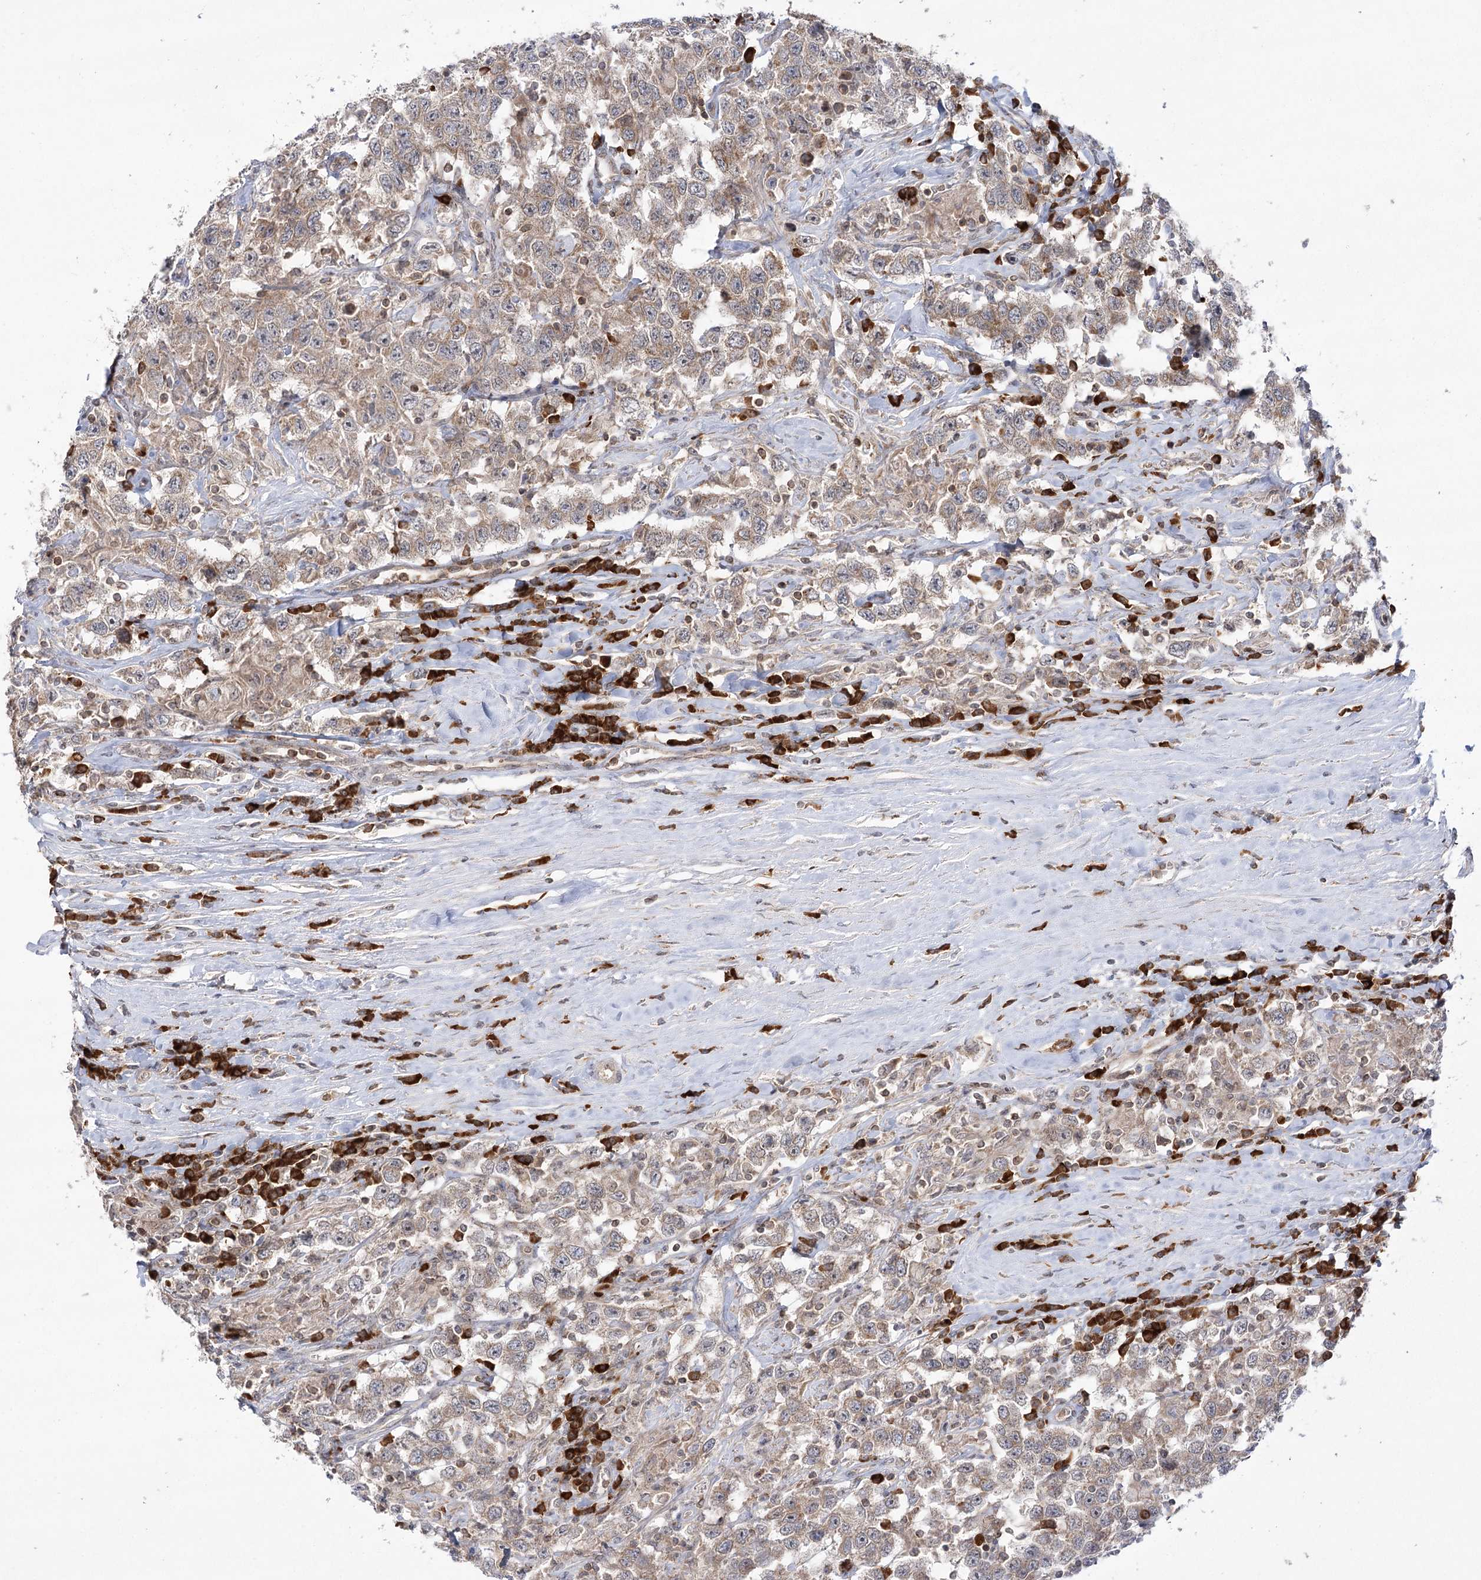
{"staining": {"intensity": "weak", "quantity": "25%-75%", "location": "cytoplasmic/membranous"}, "tissue": "testis cancer", "cell_type": "Tumor cells", "image_type": "cancer", "snomed": [{"axis": "morphology", "description": "Seminoma, NOS"}, {"axis": "topography", "description": "Testis"}], "caption": "Protein expression analysis of seminoma (testis) displays weak cytoplasmic/membranous staining in about 25%-75% of tumor cells. Nuclei are stained in blue.", "gene": "SYTL1", "patient": {"sex": "male", "age": 41}}